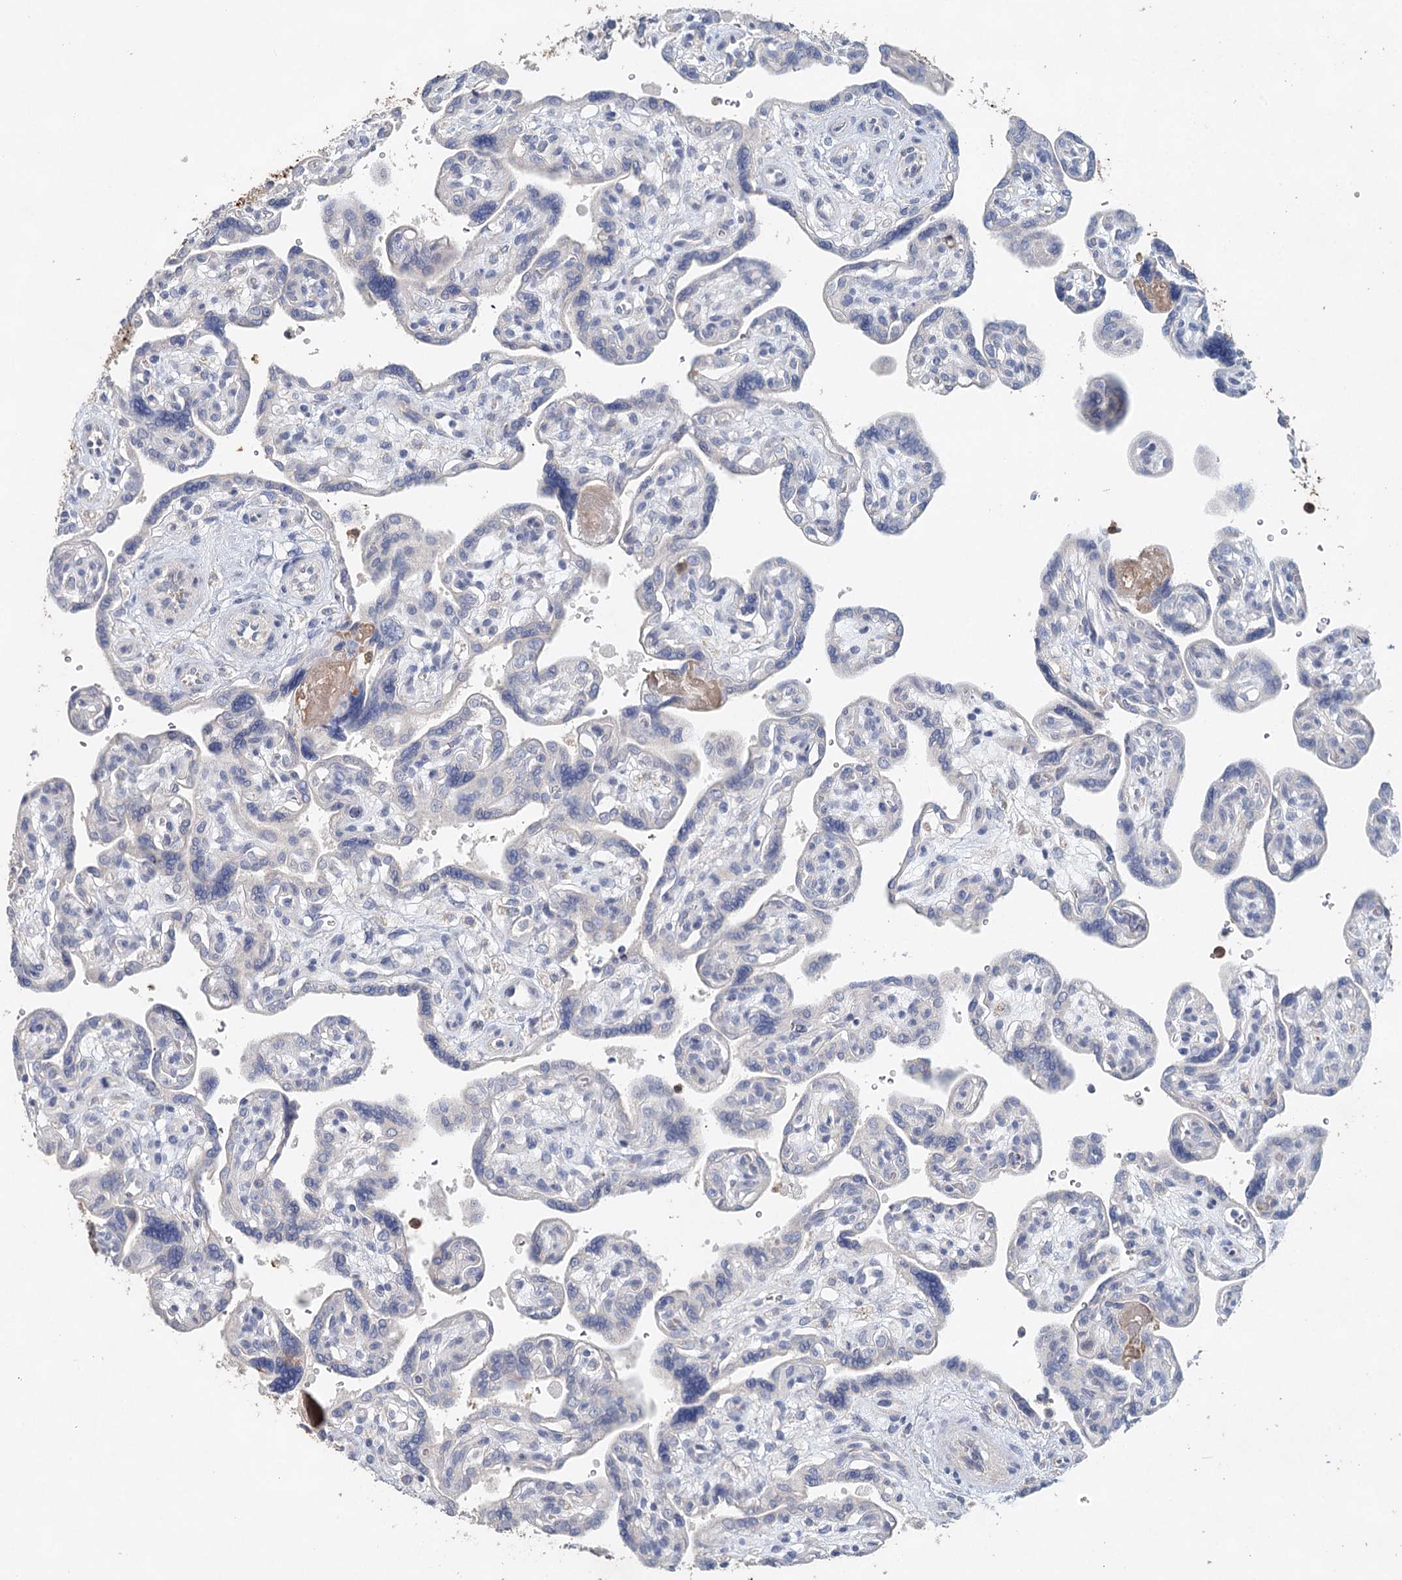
{"staining": {"intensity": "negative", "quantity": "none", "location": "none"}, "tissue": "placenta", "cell_type": "Trophoblastic cells", "image_type": "normal", "snomed": [{"axis": "morphology", "description": "Normal tissue, NOS"}, {"axis": "topography", "description": "Placenta"}], "caption": "The photomicrograph exhibits no significant expression in trophoblastic cells of placenta. (Stains: DAB (3,3'-diaminobenzidine) immunohistochemistry (IHC) with hematoxylin counter stain, Microscopy: brightfield microscopy at high magnification).", "gene": "MYL6B", "patient": {"sex": "female", "age": 39}}